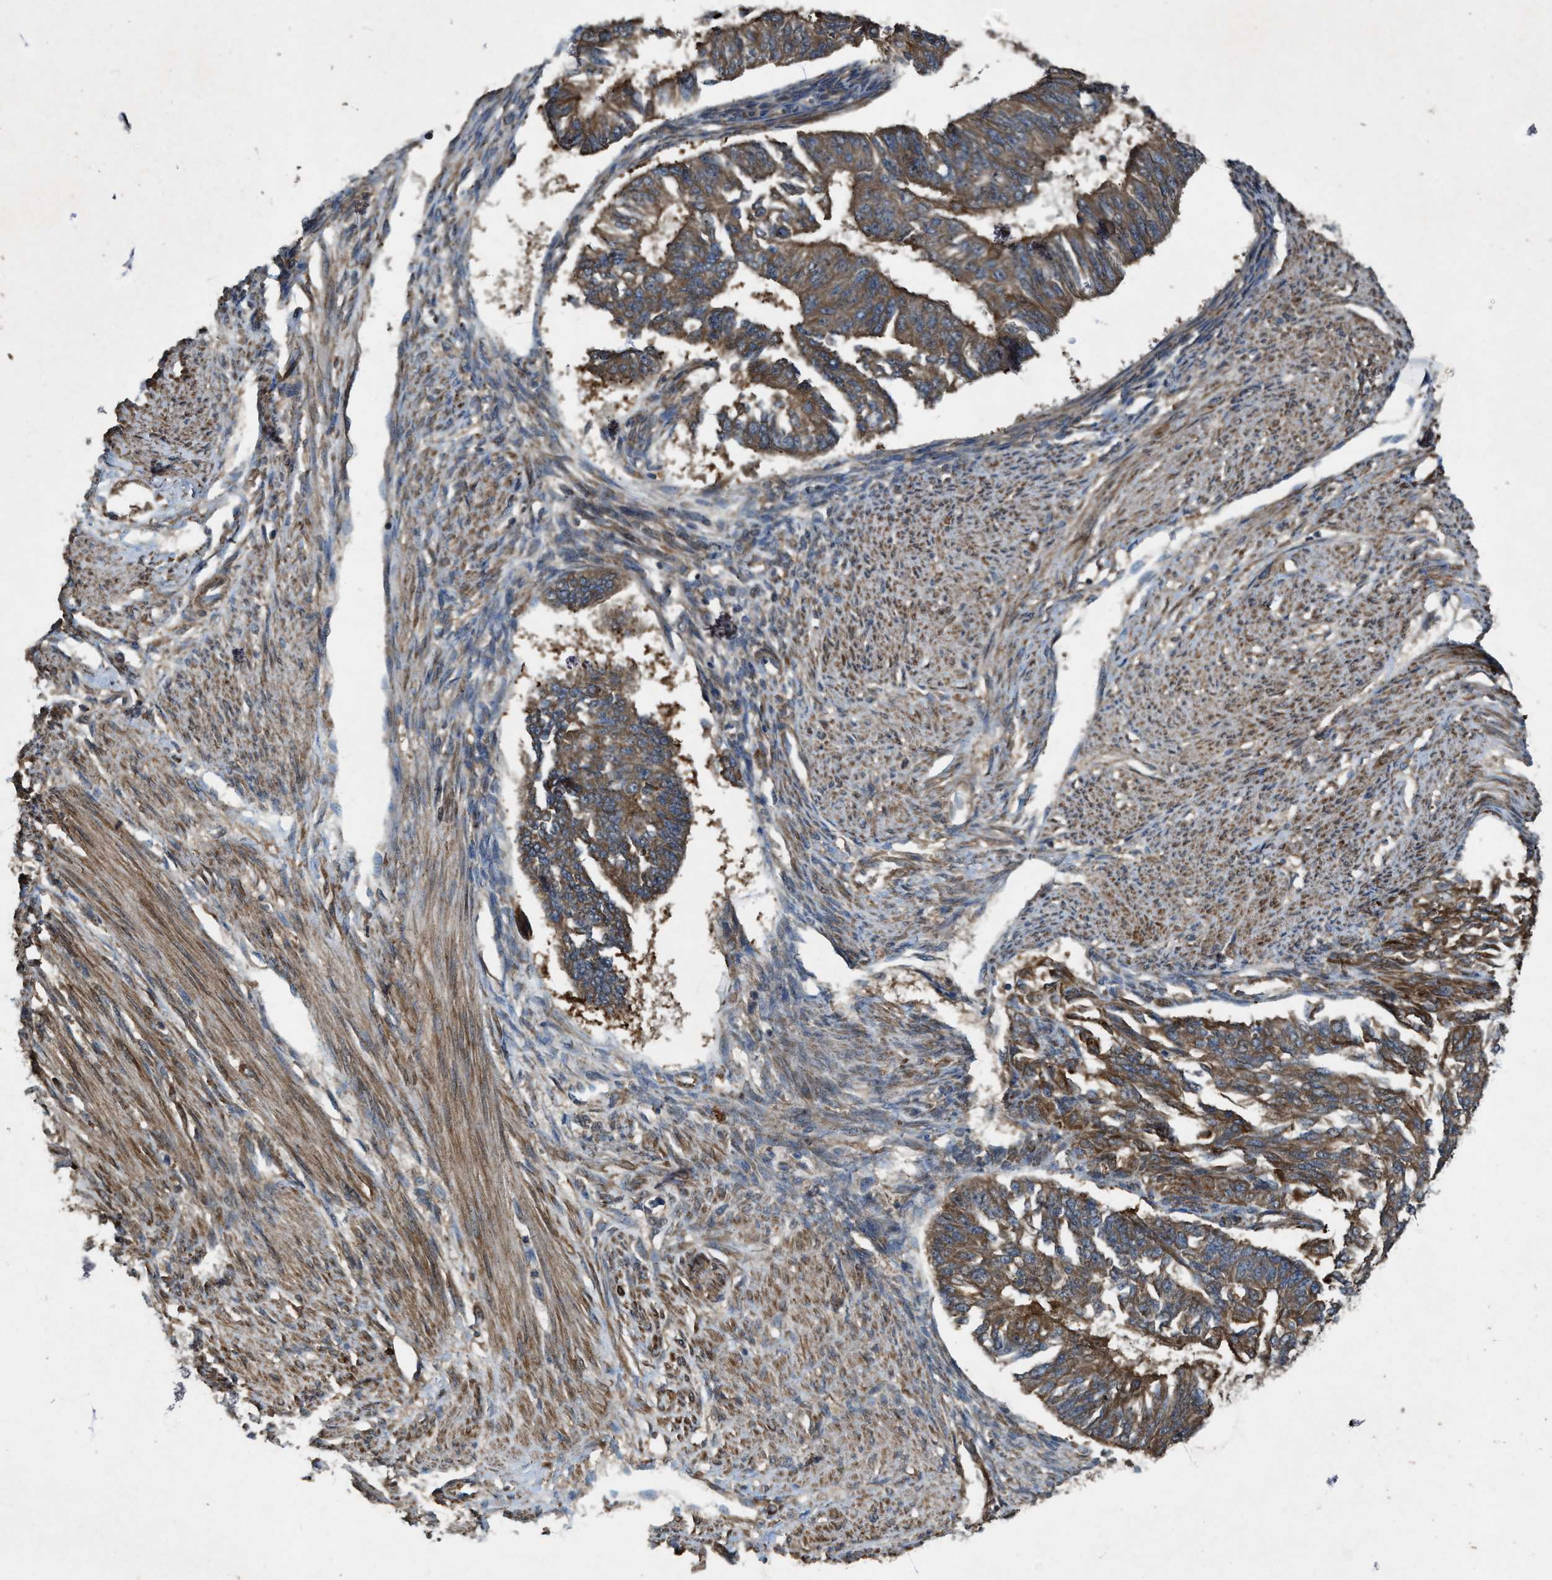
{"staining": {"intensity": "moderate", "quantity": ">75%", "location": "cytoplasmic/membranous"}, "tissue": "endometrial cancer", "cell_type": "Tumor cells", "image_type": "cancer", "snomed": [{"axis": "morphology", "description": "Adenocarcinoma, NOS"}, {"axis": "topography", "description": "Endometrium"}], "caption": "Immunohistochemical staining of adenocarcinoma (endometrial) shows medium levels of moderate cytoplasmic/membranous protein positivity in about >75% of tumor cells.", "gene": "PDP2", "patient": {"sex": "female", "age": 32}}